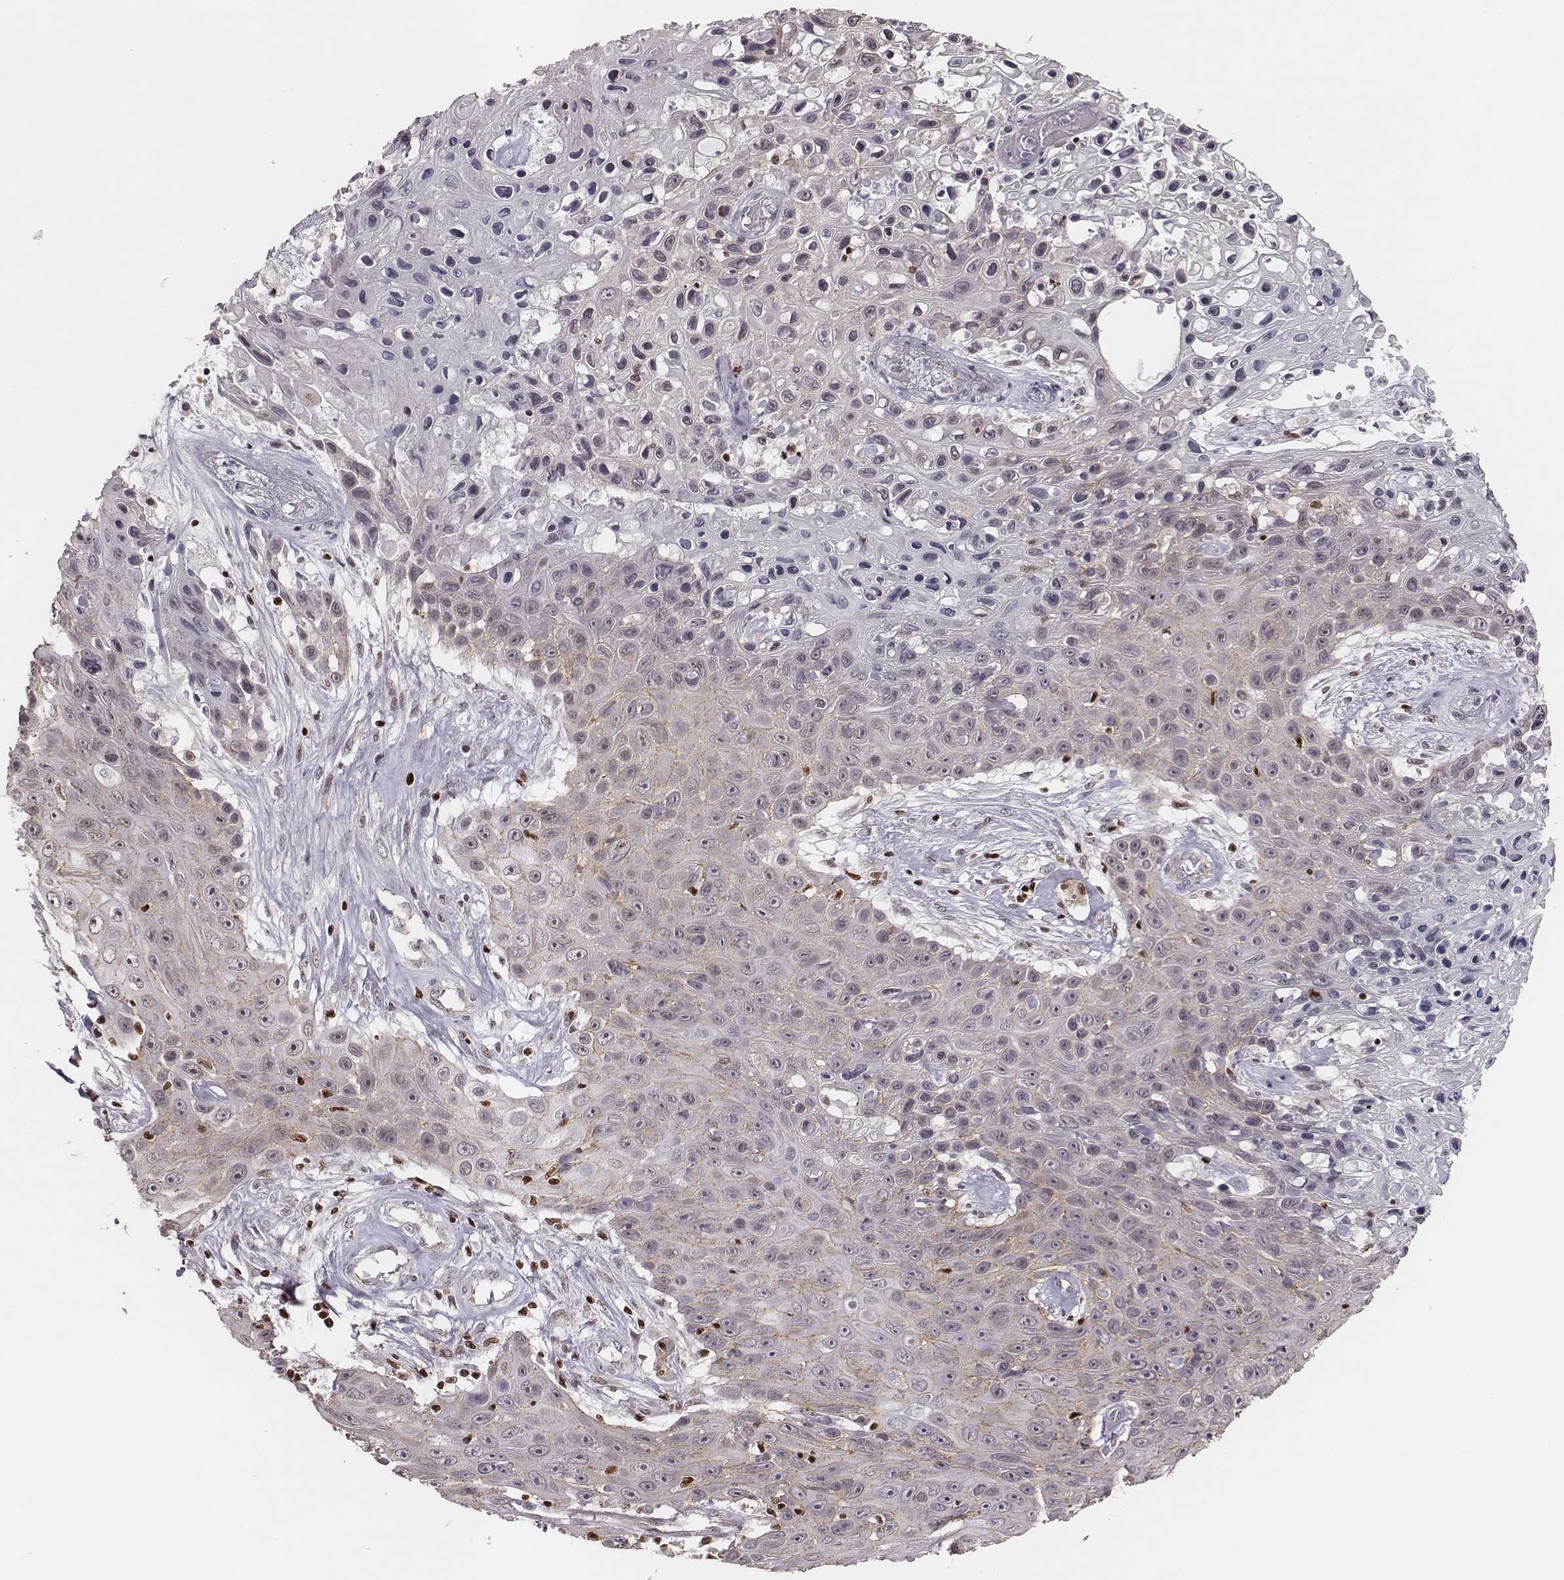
{"staining": {"intensity": "weak", "quantity": "<25%", "location": "cytoplasmic/membranous"}, "tissue": "skin cancer", "cell_type": "Tumor cells", "image_type": "cancer", "snomed": [{"axis": "morphology", "description": "Squamous cell carcinoma, NOS"}, {"axis": "topography", "description": "Skin"}], "caption": "Histopathology image shows no significant protein expression in tumor cells of skin cancer (squamous cell carcinoma). (DAB immunohistochemistry (IHC), high magnification).", "gene": "WDR59", "patient": {"sex": "male", "age": 82}}